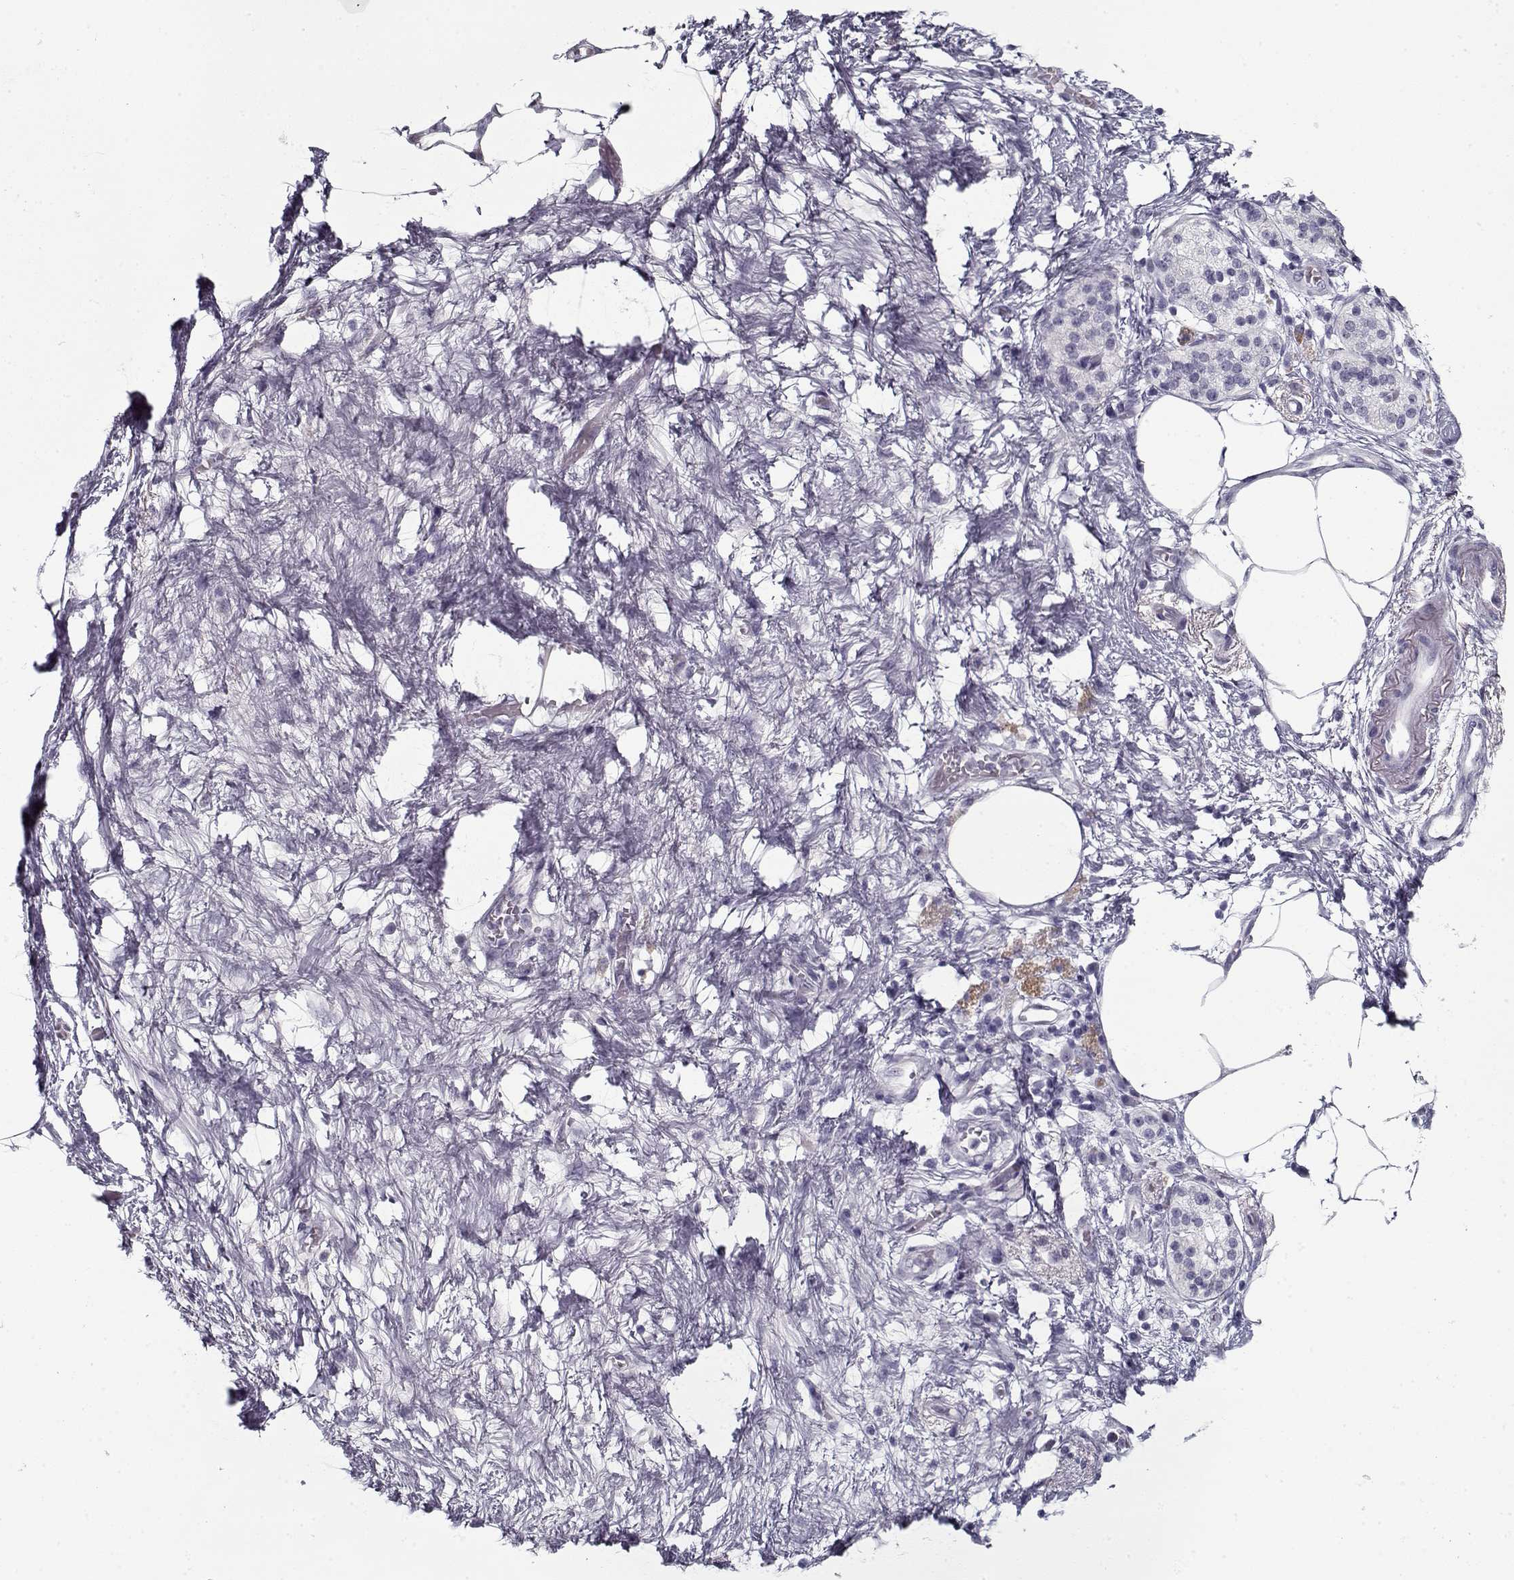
{"staining": {"intensity": "negative", "quantity": "none", "location": "none"}, "tissue": "pancreatic cancer", "cell_type": "Tumor cells", "image_type": "cancer", "snomed": [{"axis": "morphology", "description": "Adenocarcinoma, NOS"}, {"axis": "topography", "description": "Pancreas"}], "caption": "Tumor cells are negative for brown protein staining in pancreatic cancer.", "gene": "SPACA9", "patient": {"sex": "female", "age": 72}}